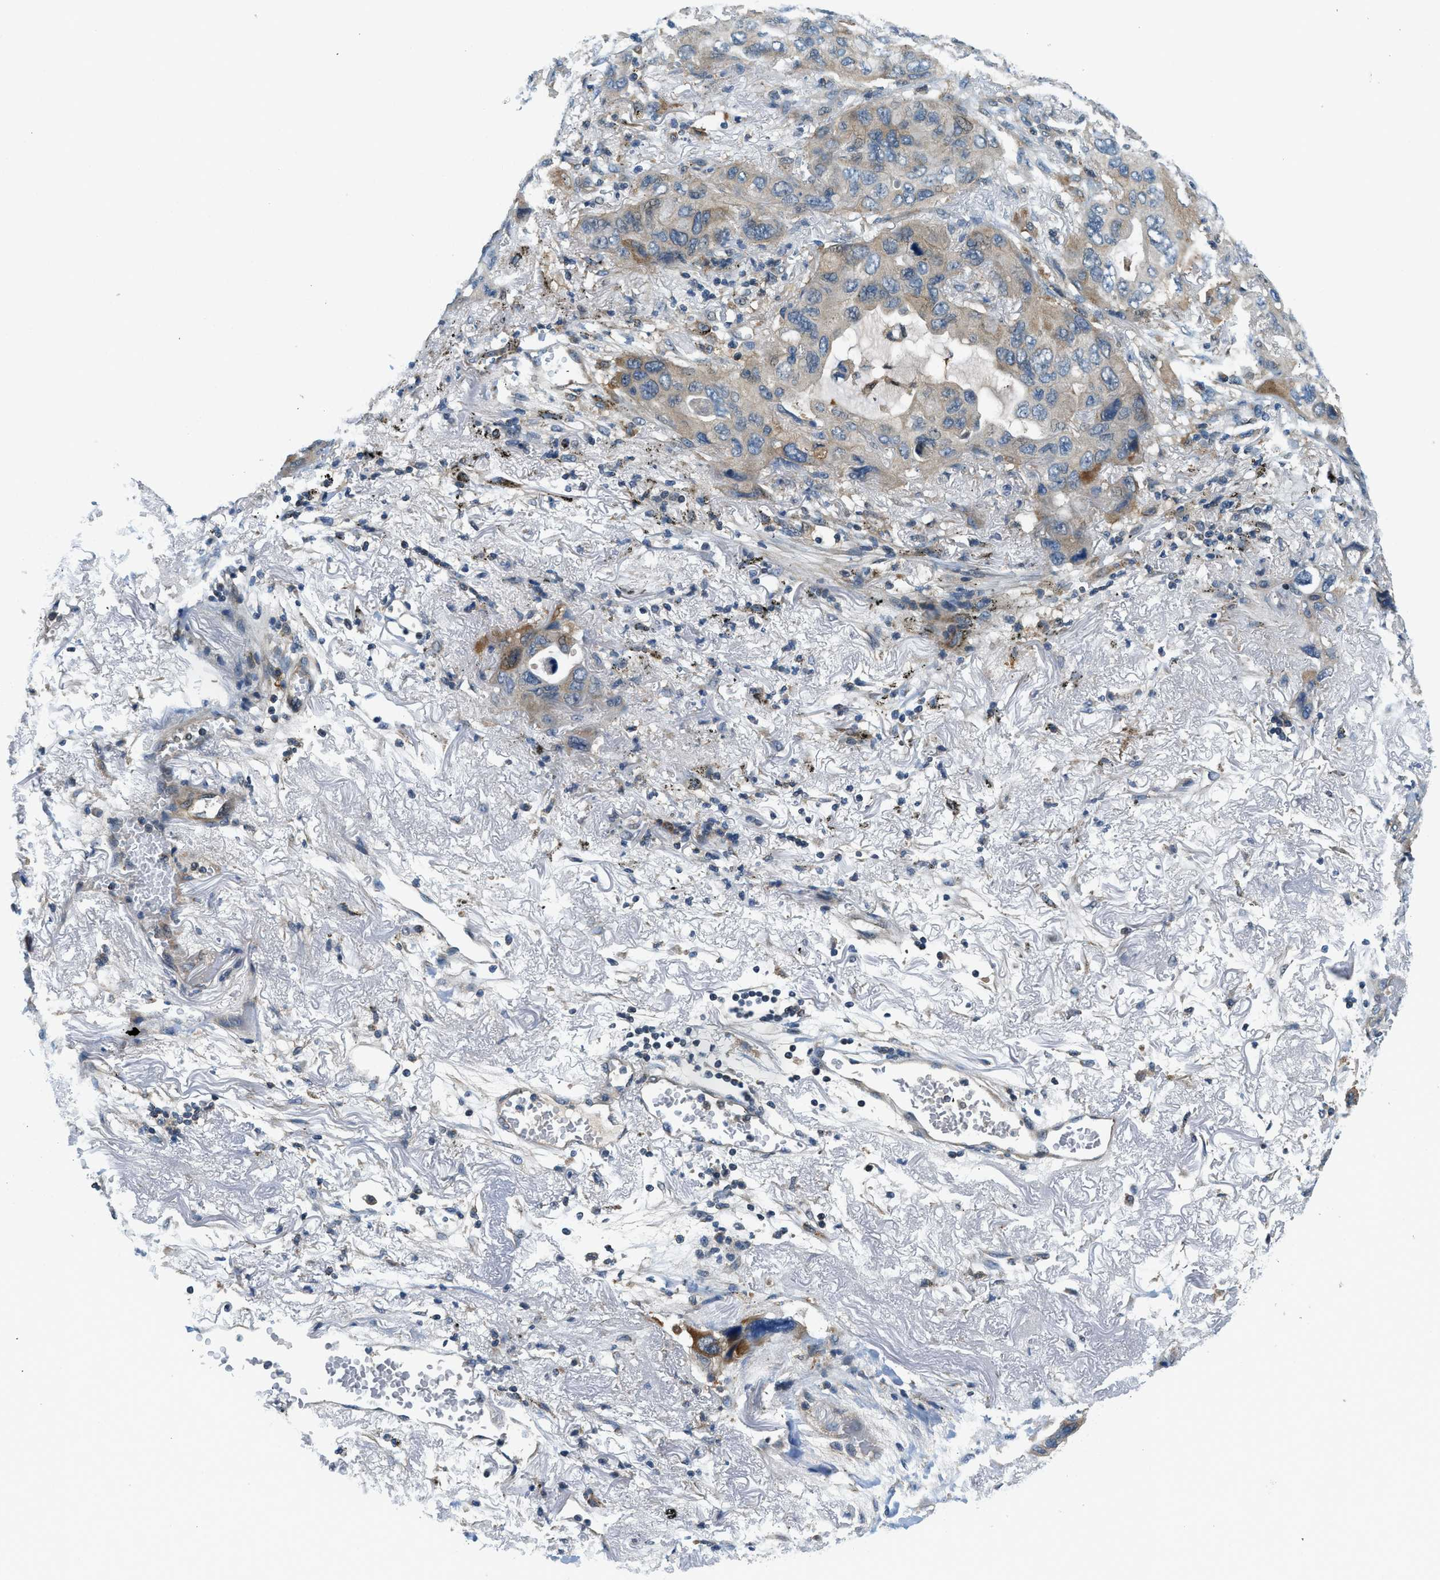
{"staining": {"intensity": "weak", "quantity": "25%-75%", "location": "cytoplasmic/membranous"}, "tissue": "lung cancer", "cell_type": "Tumor cells", "image_type": "cancer", "snomed": [{"axis": "morphology", "description": "Squamous cell carcinoma, NOS"}, {"axis": "topography", "description": "Lung"}], "caption": "A high-resolution photomicrograph shows immunohistochemistry (IHC) staining of lung cancer, which exhibits weak cytoplasmic/membranous positivity in approximately 25%-75% of tumor cells.", "gene": "KCNK1", "patient": {"sex": "female", "age": 73}}